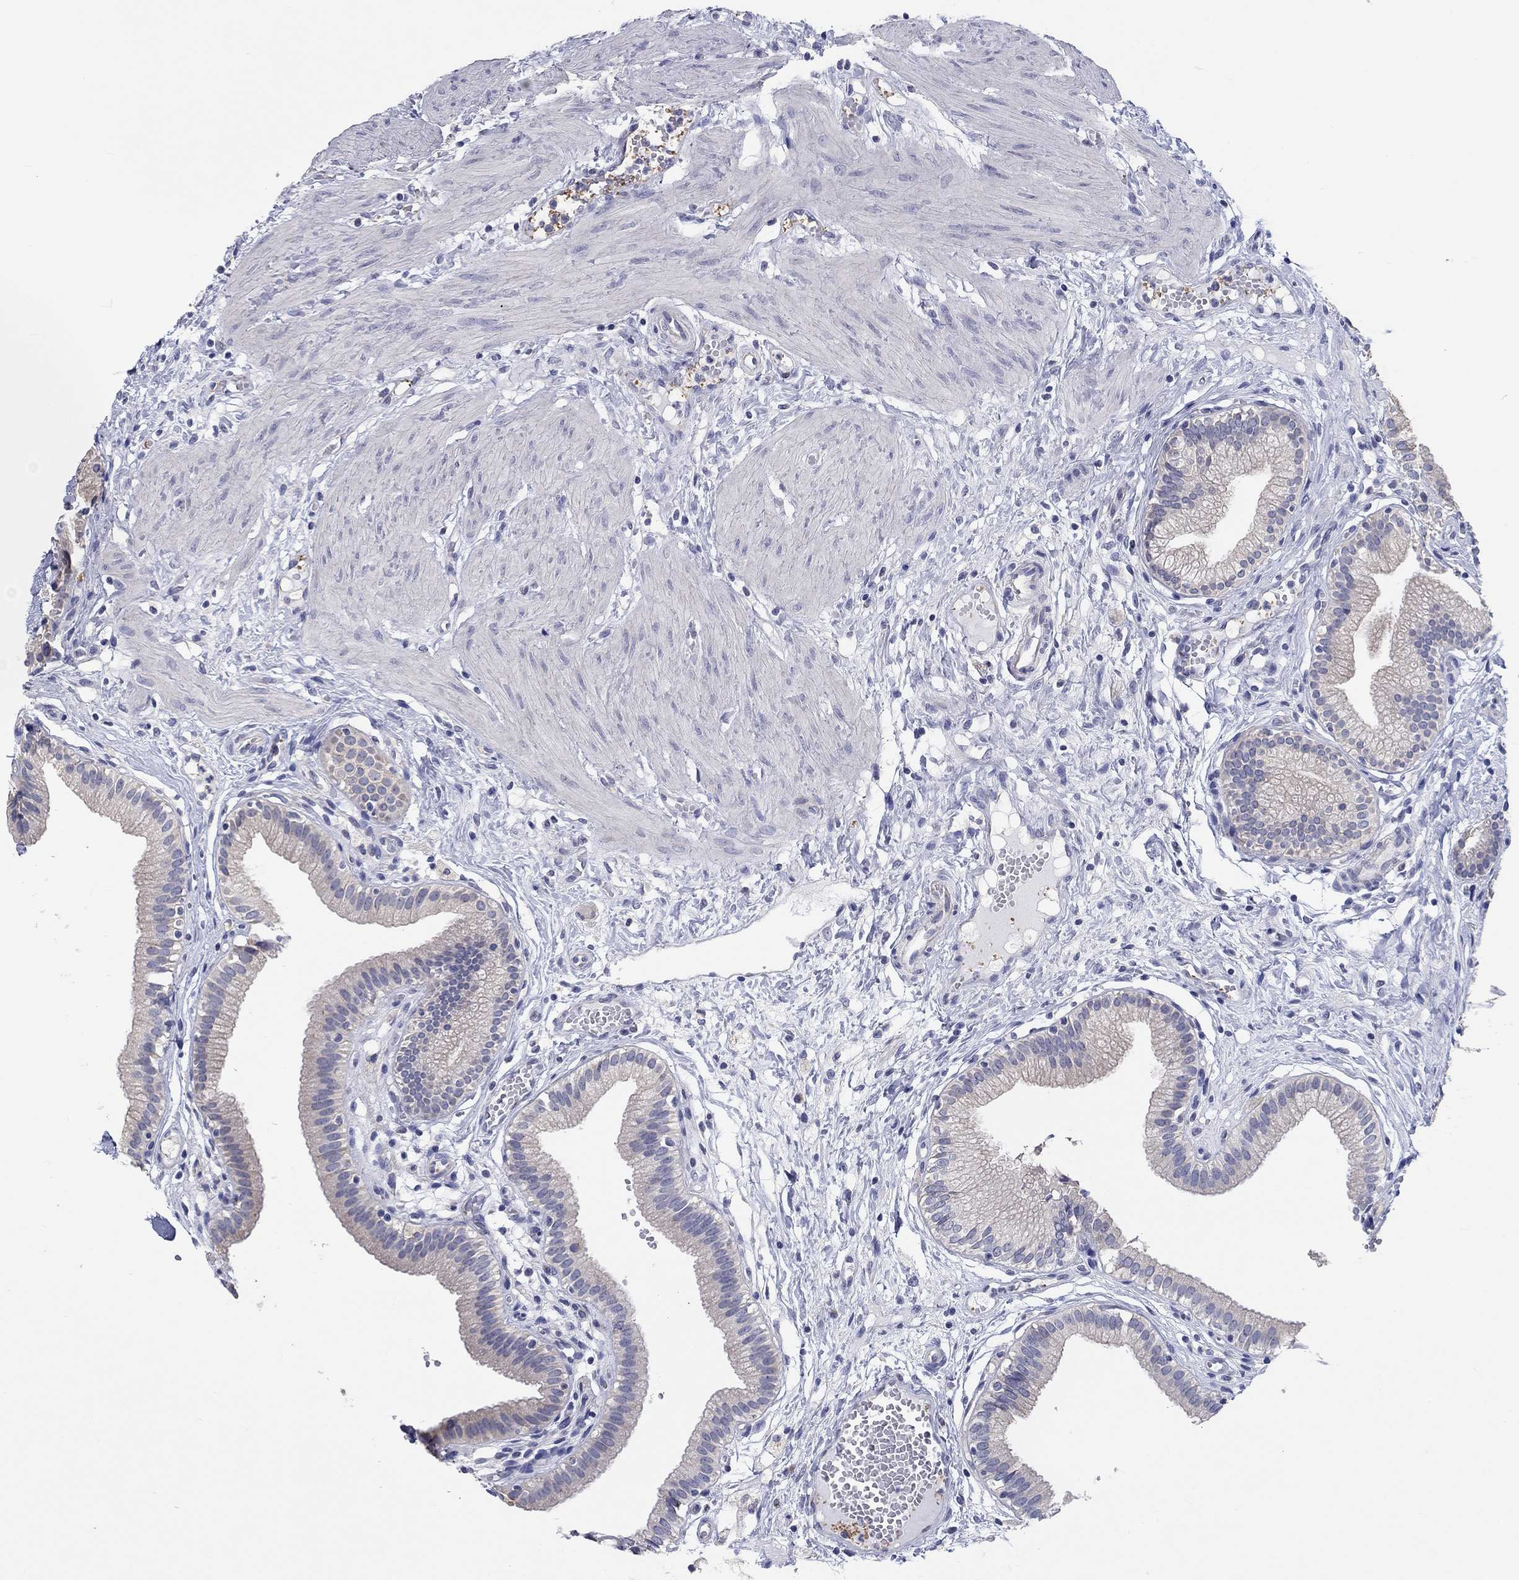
{"staining": {"intensity": "negative", "quantity": "none", "location": "none"}, "tissue": "gallbladder", "cell_type": "Glandular cells", "image_type": "normal", "snomed": [{"axis": "morphology", "description": "Normal tissue, NOS"}, {"axis": "topography", "description": "Gallbladder"}], "caption": "The micrograph reveals no significant expression in glandular cells of gallbladder.", "gene": "LRRC4C", "patient": {"sex": "female", "age": 24}}